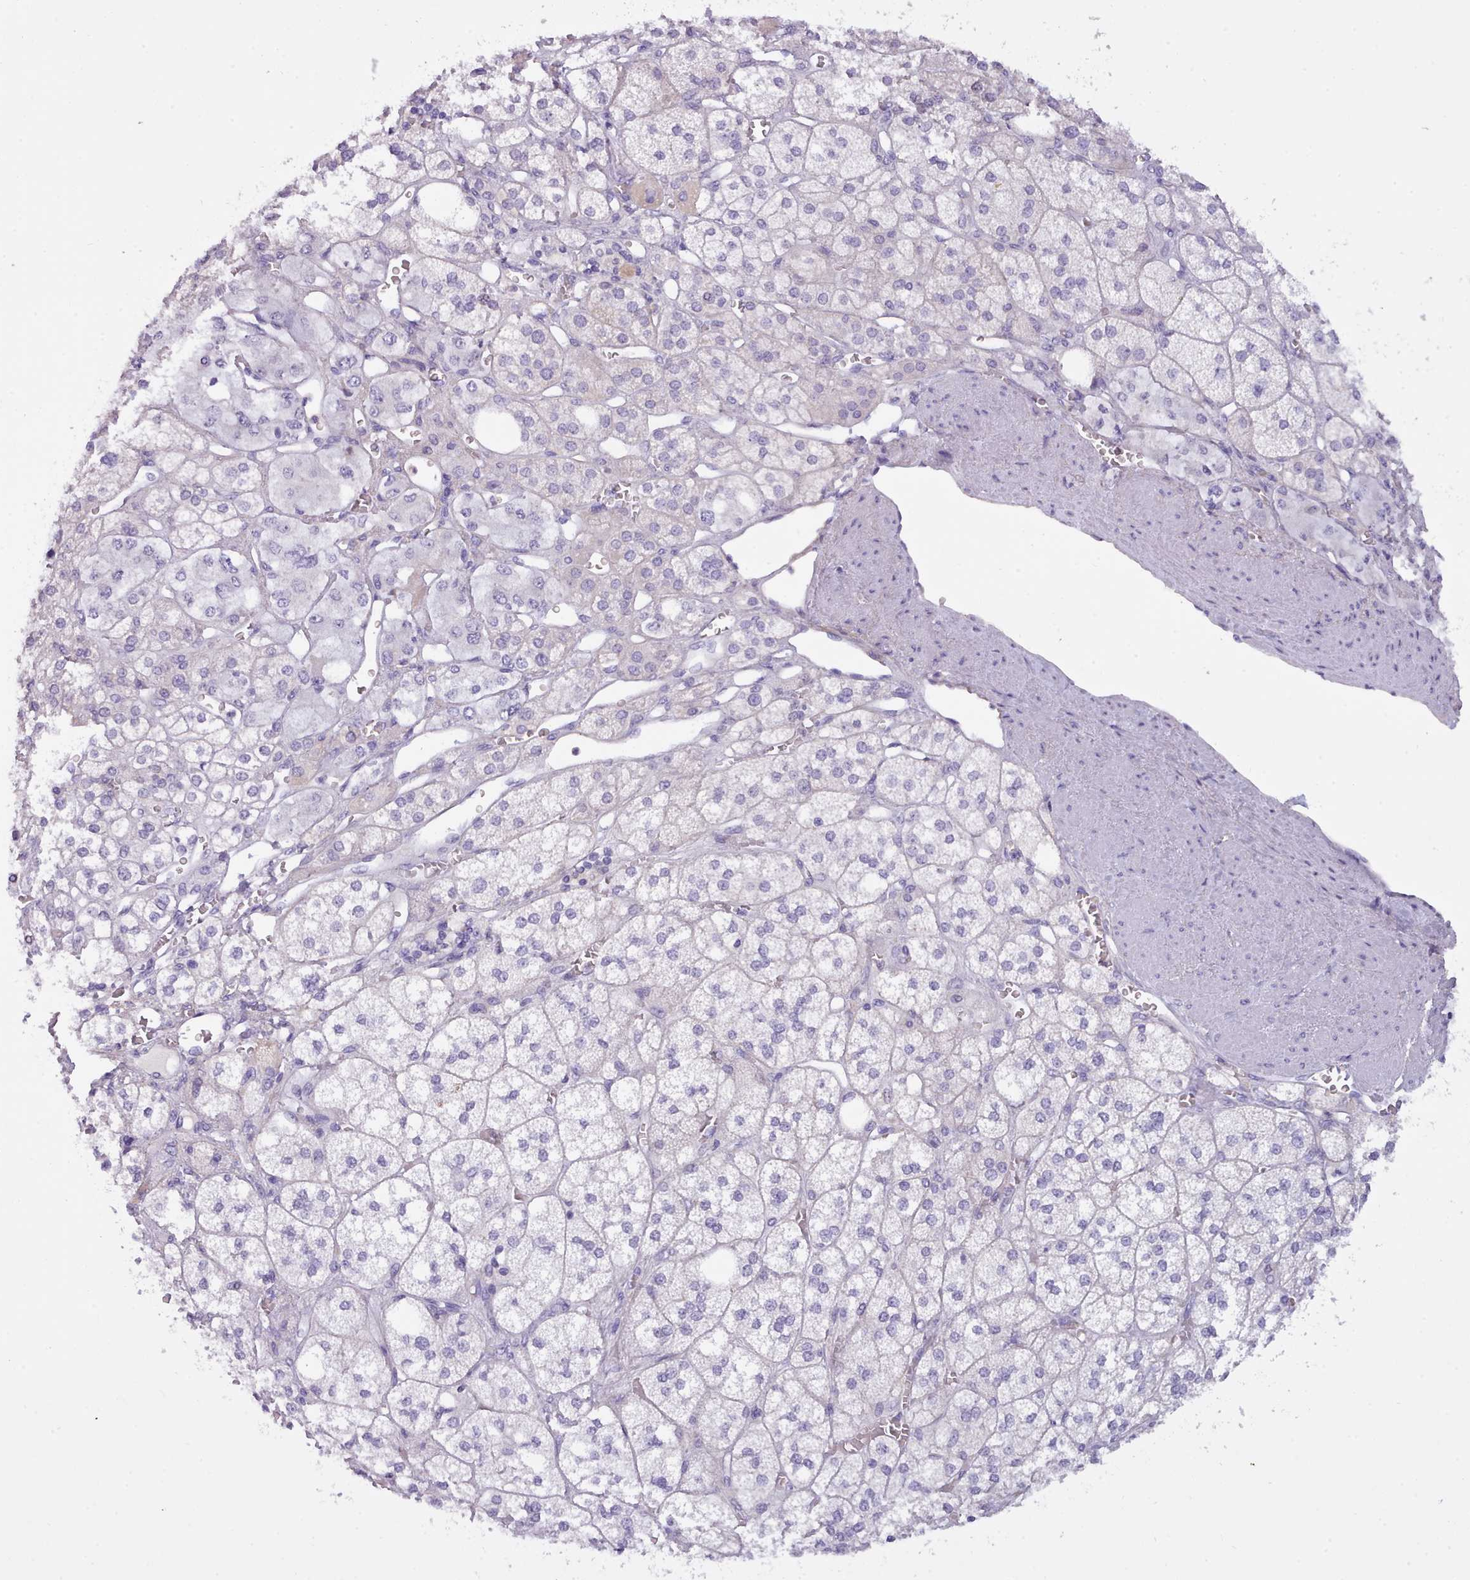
{"staining": {"intensity": "negative", "quantity": "none", "location": "none"}, "tissue": "adrenal gland", "cell_type": "Glandular cells", "image_type": "normal", "snomed": [{"axis": "morphology", "description": "Normal tissue, NOS"}, {"axis": "topography", "description": "Adrenal gland"}], "caption": "This photomicrograph is of normal adrenal gland stained with immunohistochemistry to label a protein in brown with the nuclei are counter-stained blue. There is no staining in glandular cells. Nuclei are stained in blue.", "gene": "CYP2A13", "patient": {"sex": "male", "age": 61}}